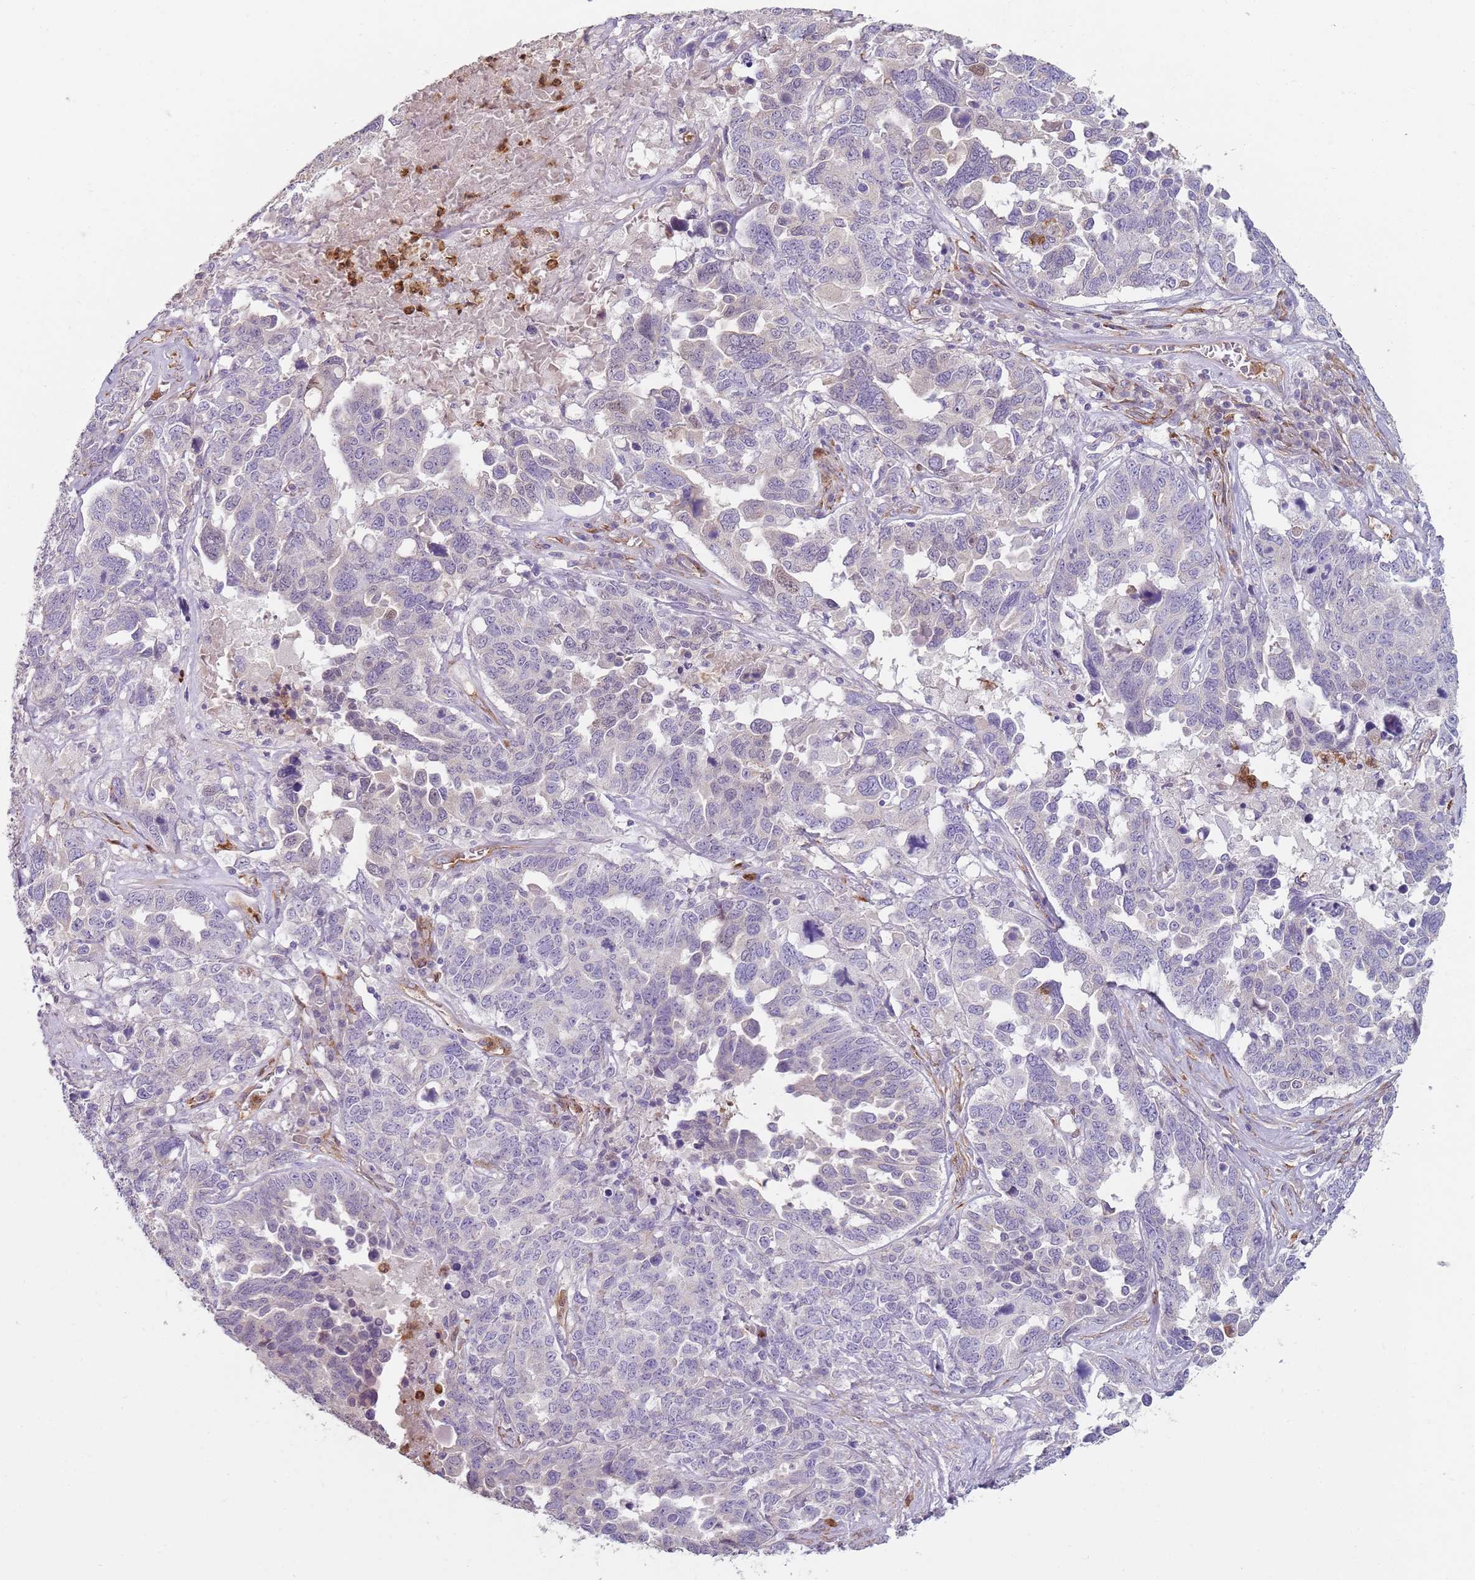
{"staining": {"intensity": "negative", "quantity": "none", "location": "none"}, "tissue": "ovarian cancer", "cell_type": "Tumor cells", "image_type": "cancer", "snomed": [{"axis": "morphology", "description": "Carcinoma, endometroid"}, {"axis": "topography", "description": "Ovary"}], "caption": "An IHC photomicrograph of ovarian cancer is shown. There is no staining in tumor cells of ovarian cancer.", "gene": "PHLPP2", "patient": {"sex": "female", "age": 62}}